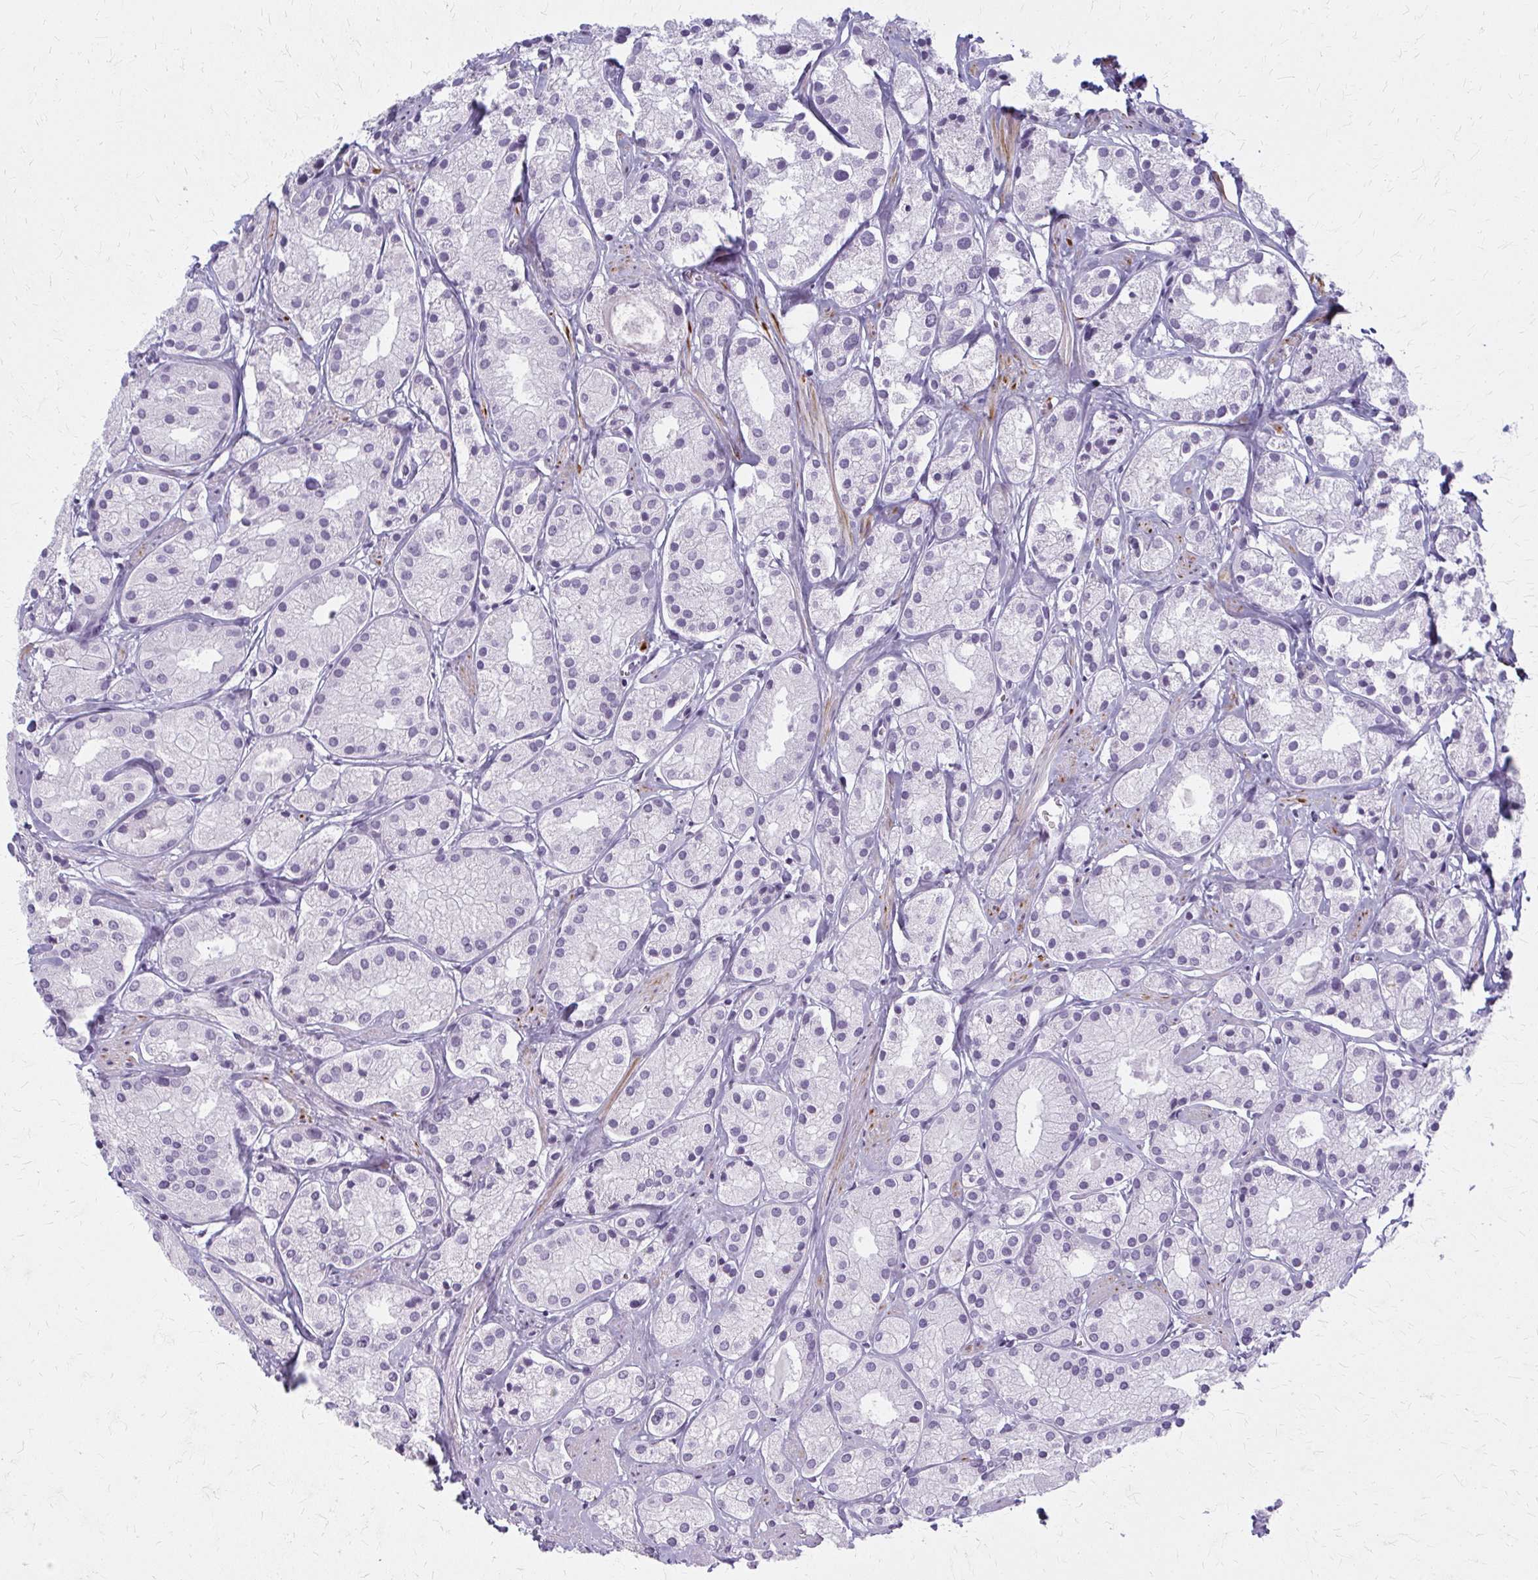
{"staining": {"intensity": "negative", "quantity": "none", "location": "none"}, "tissue": "prostate cancer", "cell_type": "Tumor cells", "image_type": "cancer", "snomed": [{"axis": "morphology", "description": "Adenocarcinoma, Low grade"}, {"axis": "topography", "description": "Prostate"}], "caption": "The immunohistochemistry photomicrograph has no significant expression in tumor cells of low-grade adenocarcinoma (prostate) tissue.", "gene": "CASQ2", "patient": {"sex": "male", "age": 69}}